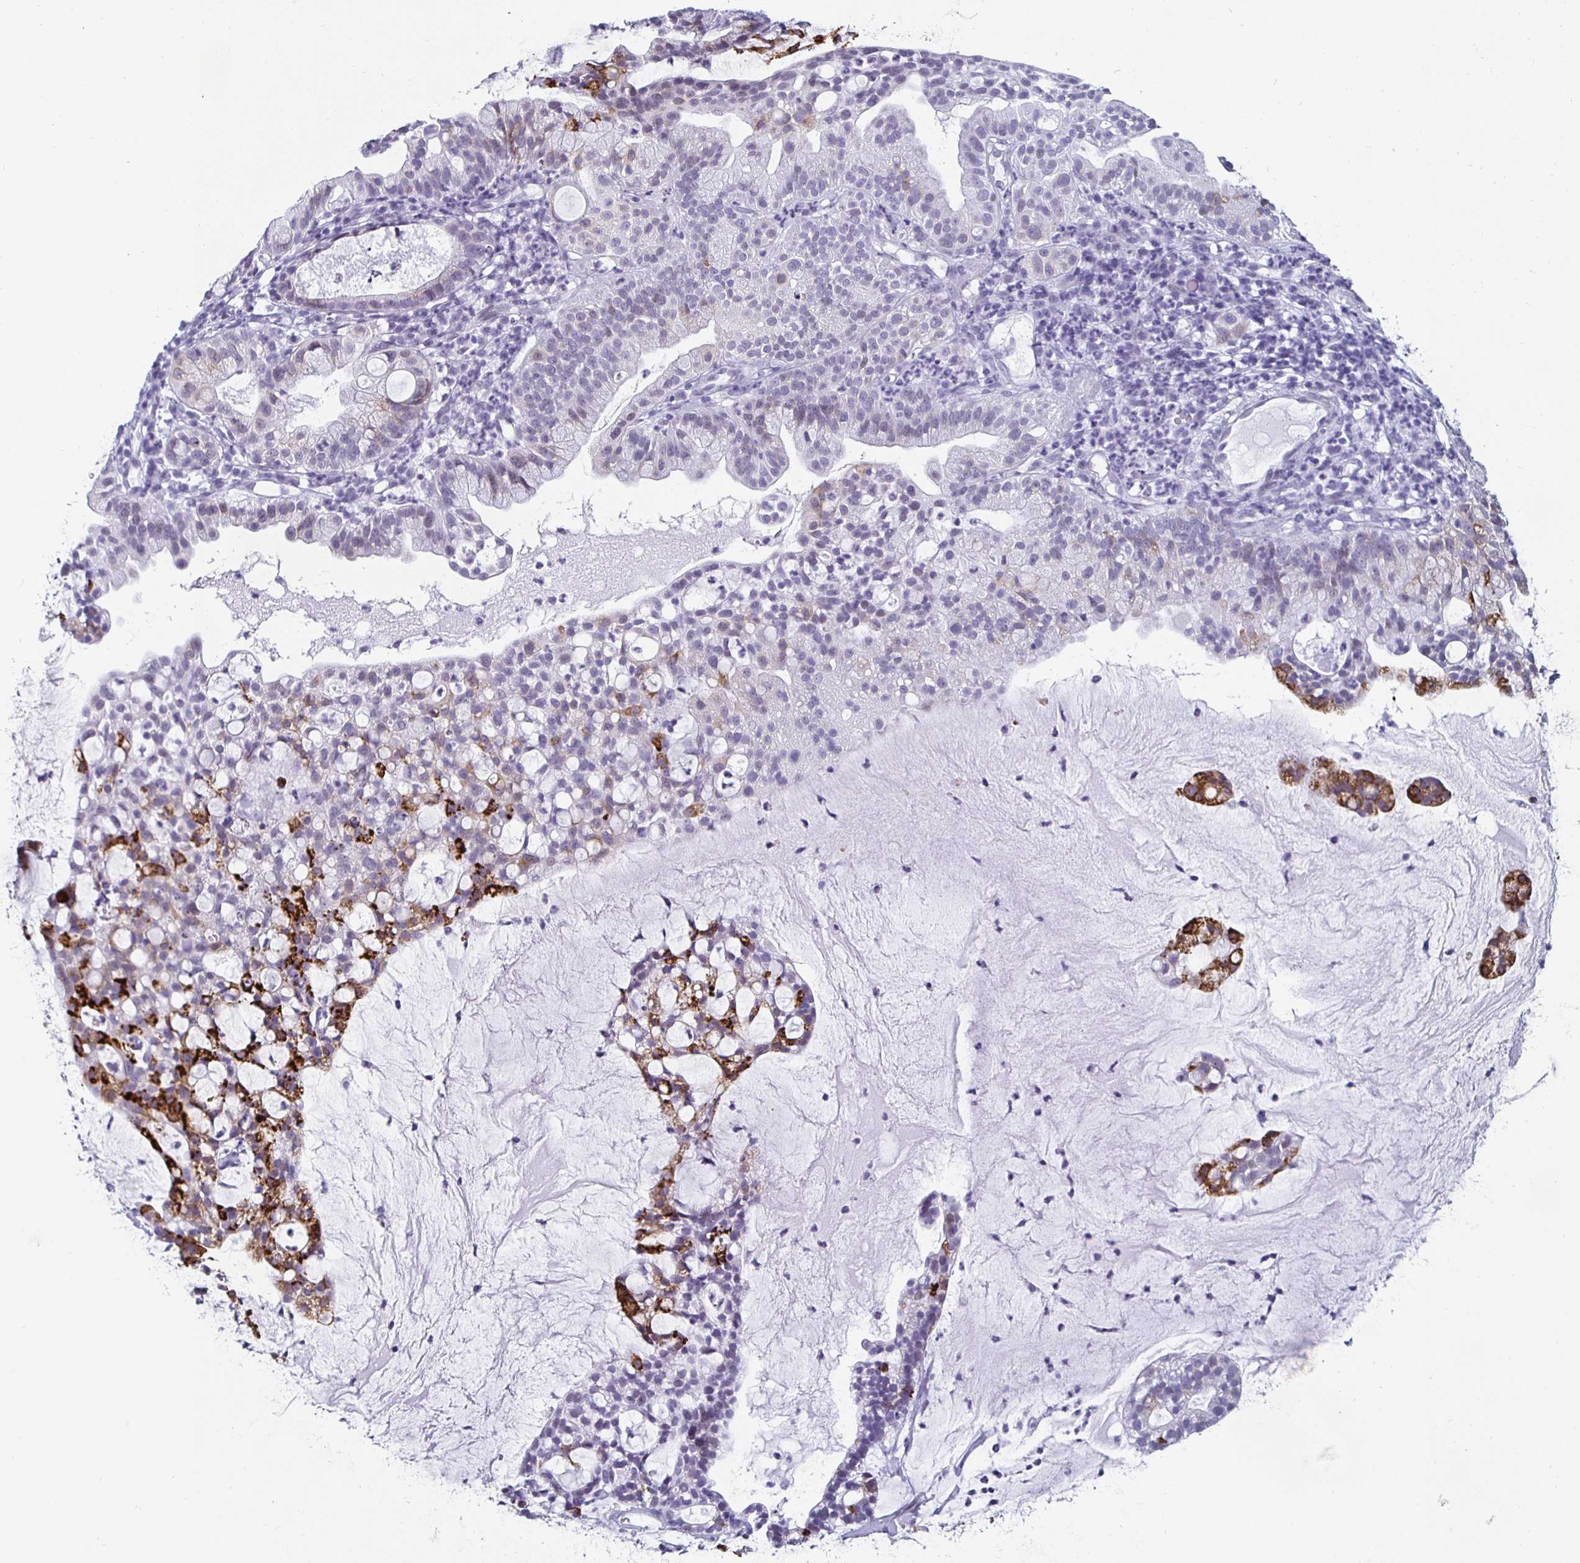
{"staining": {"intensity": "strong", "quantity": "25%-75%", "location": "cytoplasmic/membranous"}, "tissue": "cervical cancer", "cell_type": "Tumor cells", "image_type": "cancer", "snomed": [{"axis": "morphology", "description": "Adenocarcinoma, NOS"}, {"axis": "topography", "description": "Cervix"}], "caption": "Cervical adenocarcinoma tissue demonstrates strong cytoplasmic/membranous positivity in approximately 25%-75% of tumor cells, visualized by immunohistochemistry. The staining is performed using DAB brown chromogen to label protein expression. The nuclei are counter-stained blue using hematoxylin.", "gene": "KRT4", "patient": {"sex": "female", "age": 41}}